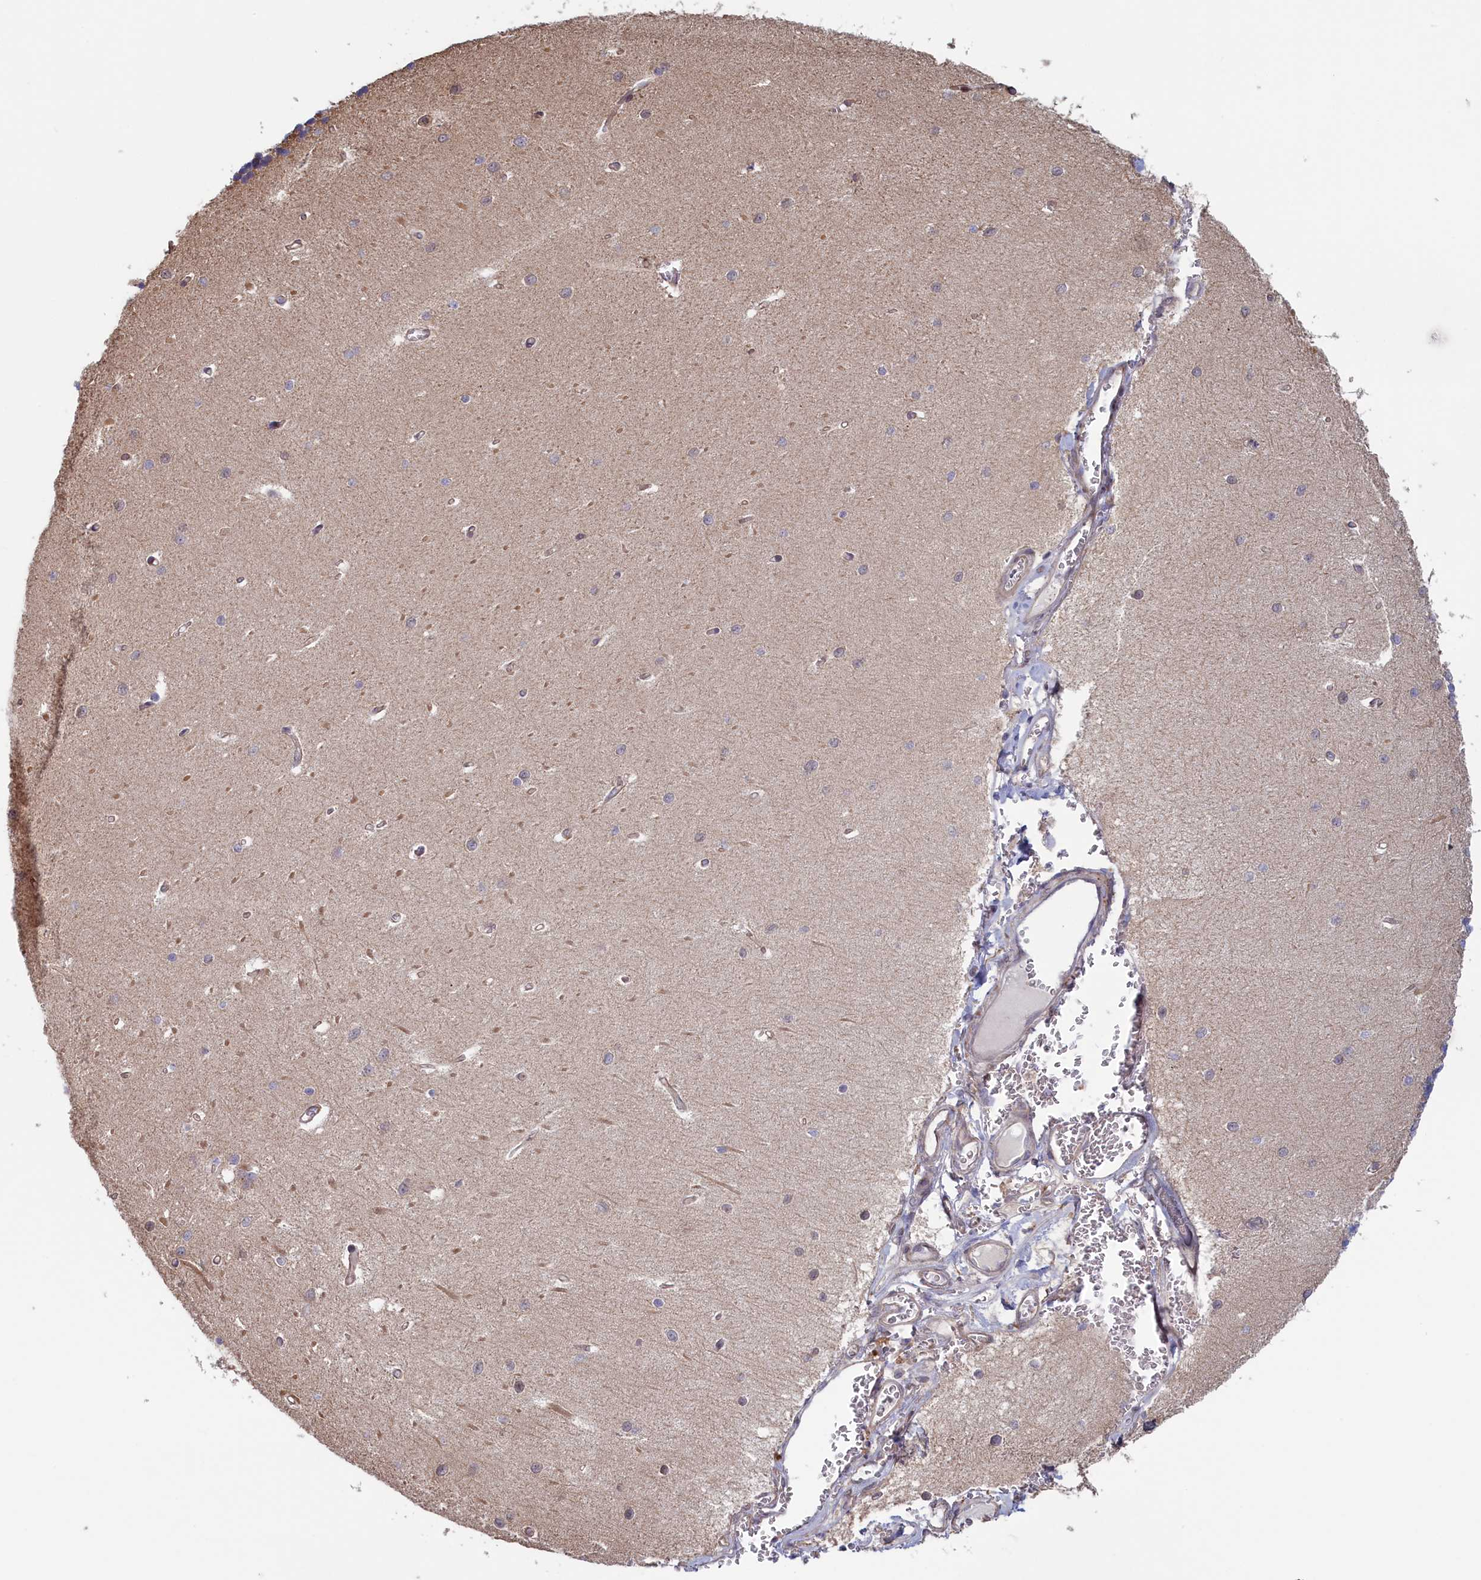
{"staining": {"intensity": "weak", "quantity": "25%-75%", "location": "cytoplasmic/membranous"}, "tissue": "cerebellum", "cell_type": "Cells in granular layer", "image_type": "normal", "snomed": [{"axis": "morphology", "description": "Normal tissue, NOS"}, {"axis": "topography", "description": "Cerebellum"}], "caption": "IHC of unremarkable human cerebellum demonstrates low levels of weak cytoplasmic/membranous staining in approximately 25%-75% of cells in granular layer. (DAB (3,3'-diaminobenzidine) = brown stain, brightfield microscopy at high magnification).", "gene": "RILPL1", "patient": {"sex": "male", "age": 37}}